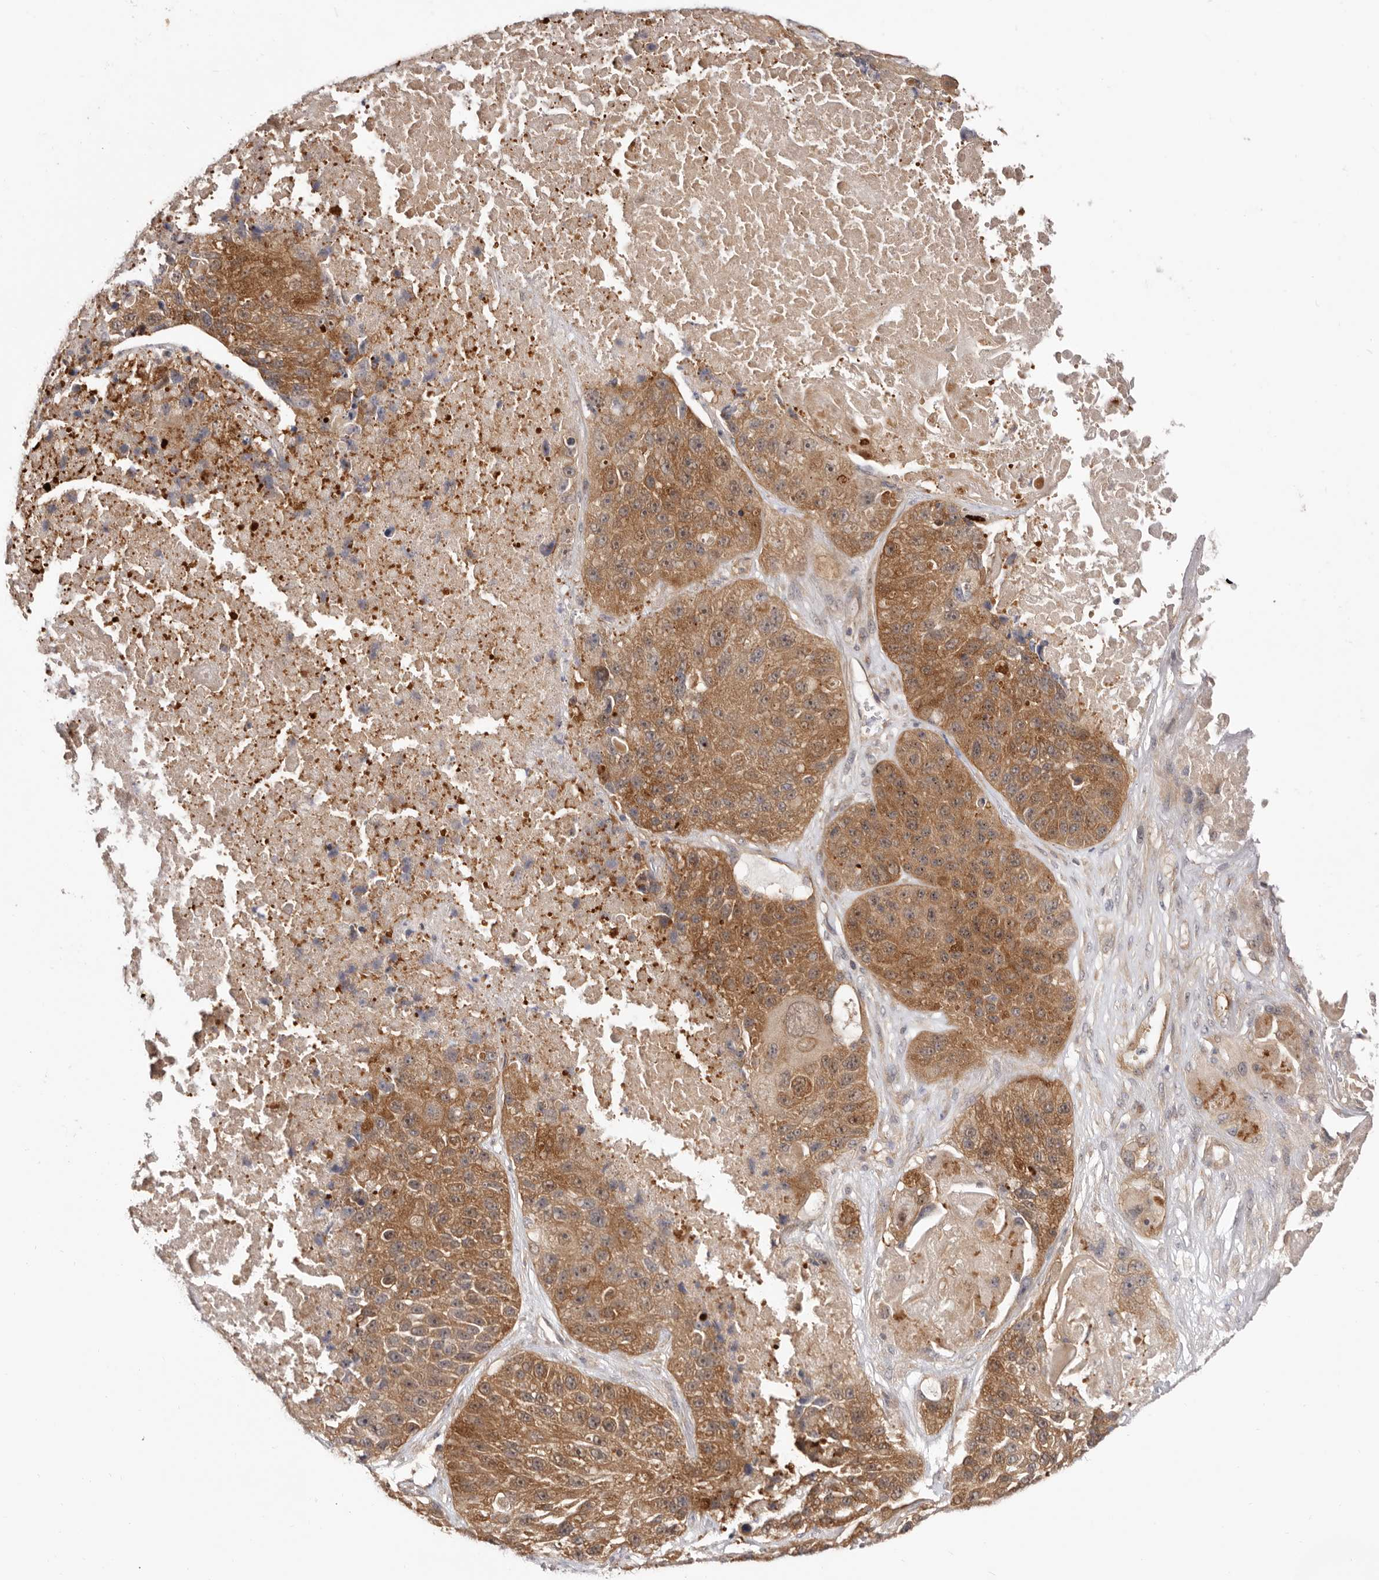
{"staining": {"intensity": "moderate", "quantity": ">75%", "location": "cytoplasmic/membranous"}, "tissue": "lung cancer", "cell_type": "Tumor cells", "image_type": "cancer", "snomed": [{"axis": "morphology", "description": "Squamous cell carcinoma, NOS"}, {"axis": "topography", "description": "Lung"}], "caption": "IHC of human squamous cell carcinoma (lung) reveals medium levels of moderate cytoplasmic/membranous staining in about >75% of tumor cells.", "gene": "GPATCH4", "patient": {"sex": "male", "age": 61}}